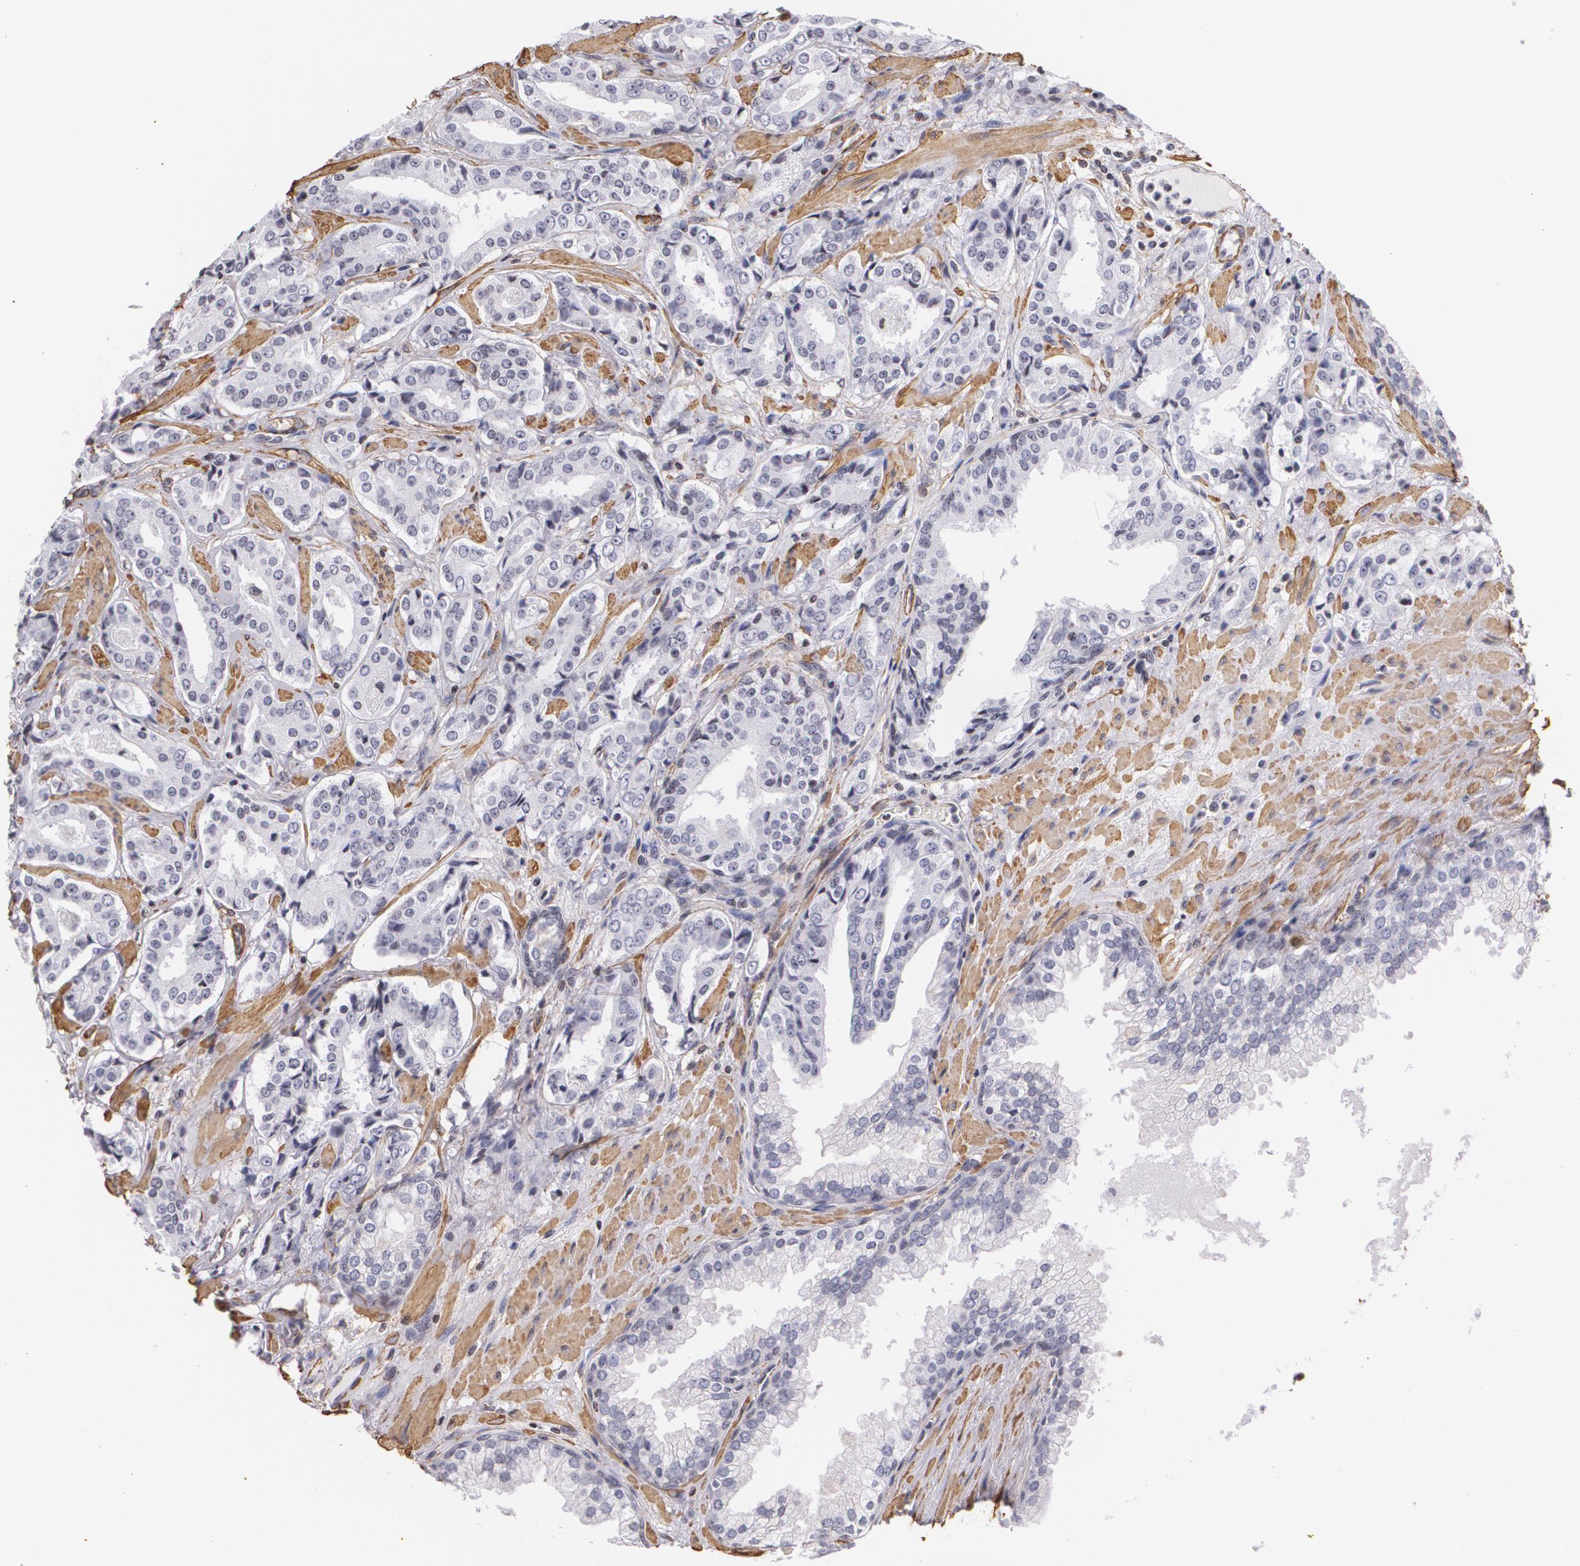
{"staining": {"intensity": "negative", "quantity": "none", "location": "none"}, "tissue": "prostate cancer", "cell_type": "Tumor cells", "image_type": "cancer", "snomed": [{"axis": "morphology", "description": "Adenocarcinoma, Medium grade"}, {"axis": "topography", "description": "Prostate"}], "caption": "This is an immunohistochemistry (IHC) micrograph of human prostate adenocarcinoma (medium-grade). There is no expression in tumor cells.", "gene": "VAMP1", "patient": {"sex": "male", "age": 60}}